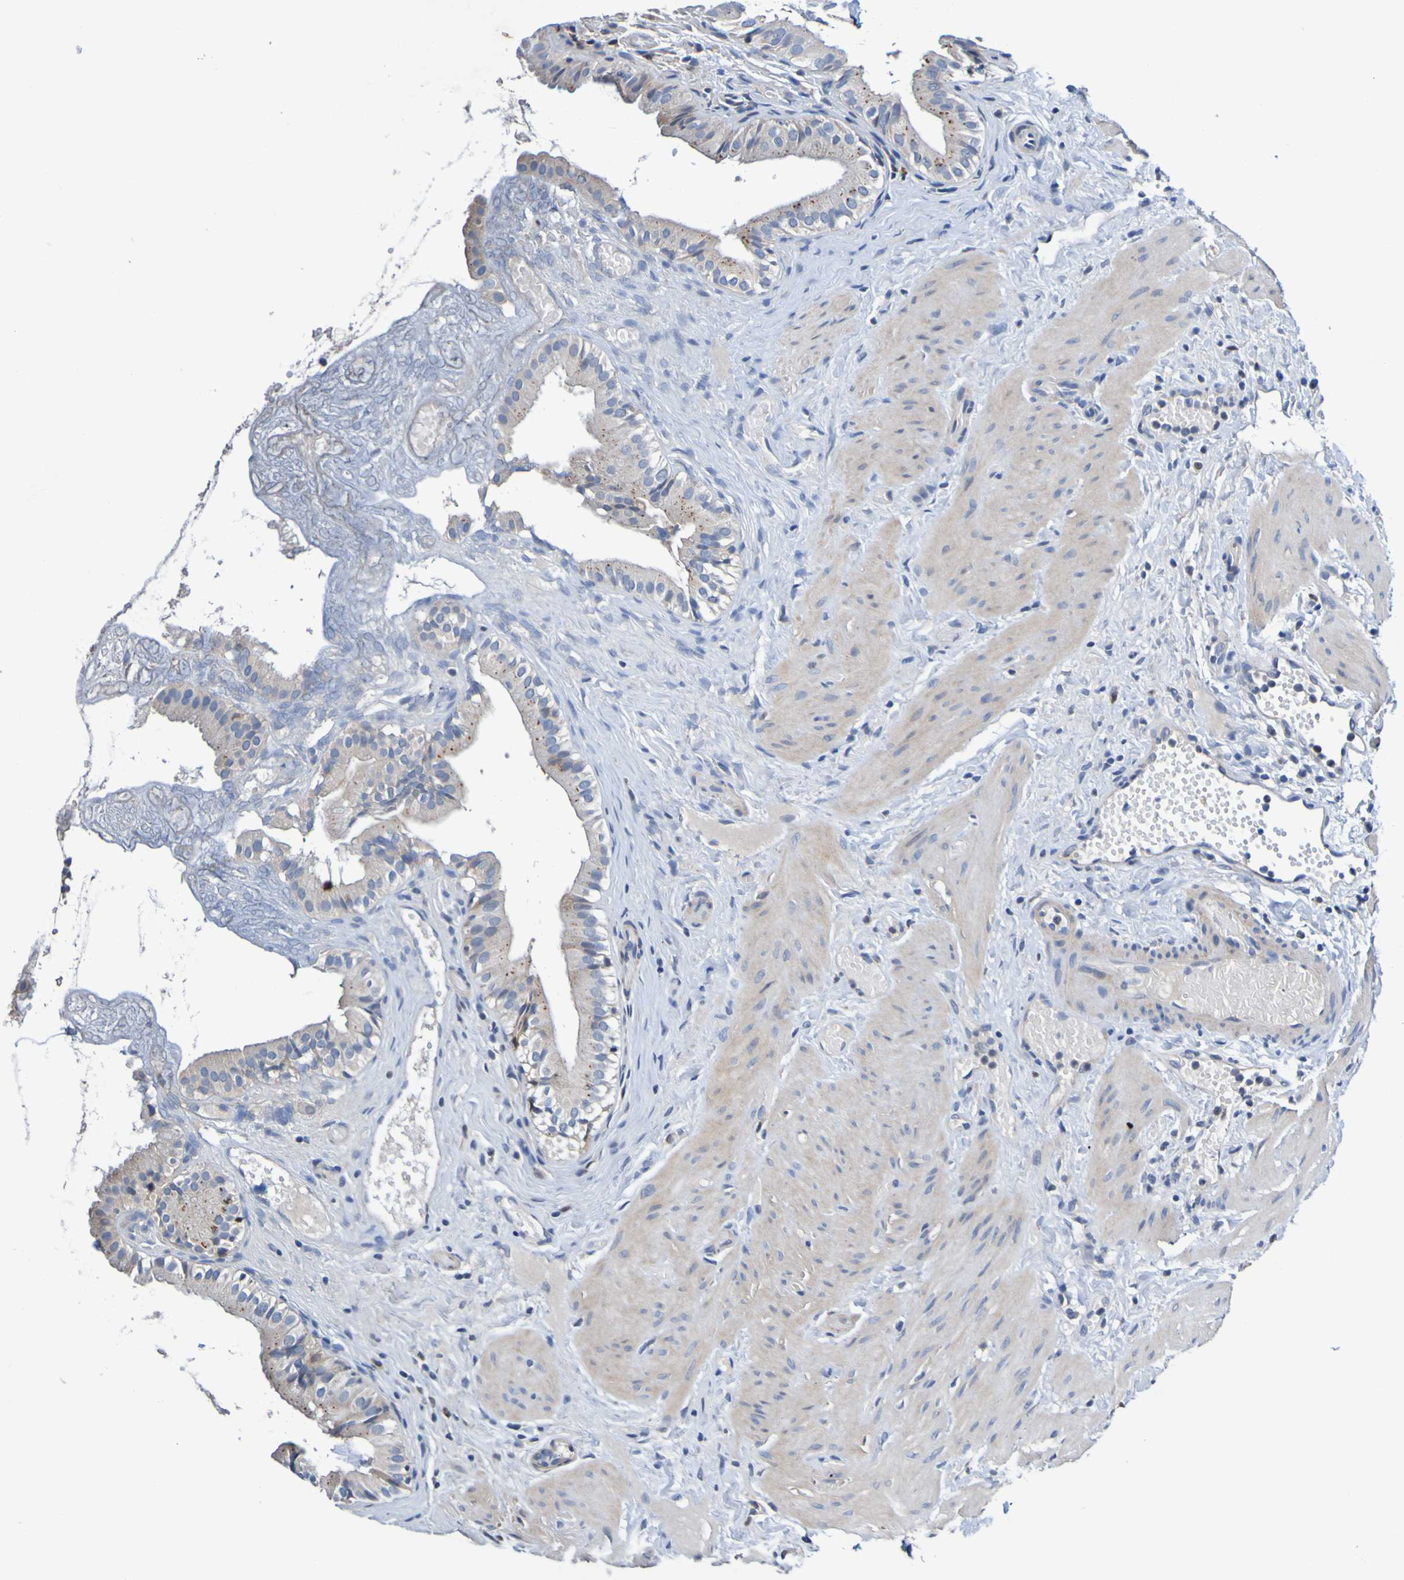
{"staining": {"intensity": "moderate", "quantity": ">75%", "location": "cytoplasmic/membranous"}, "tissue": "gallbladder", "cell_type": "Glandular cells", "image_type": "normal", "snomed": [{"axis": "morphology", "description": "Normal tissue, NOS"}, {"axis": "topography", "description": "Gallbladder"}], "caption": "Immunohistochemistry (IHC) (DAB) staining of normal human gallbladder exhibits moderate cytoplasmic/membranous protein positivity in about >75% of glandular cells.", "gene": "METAP2", "patient": {"sex": "female", "age": 26}}